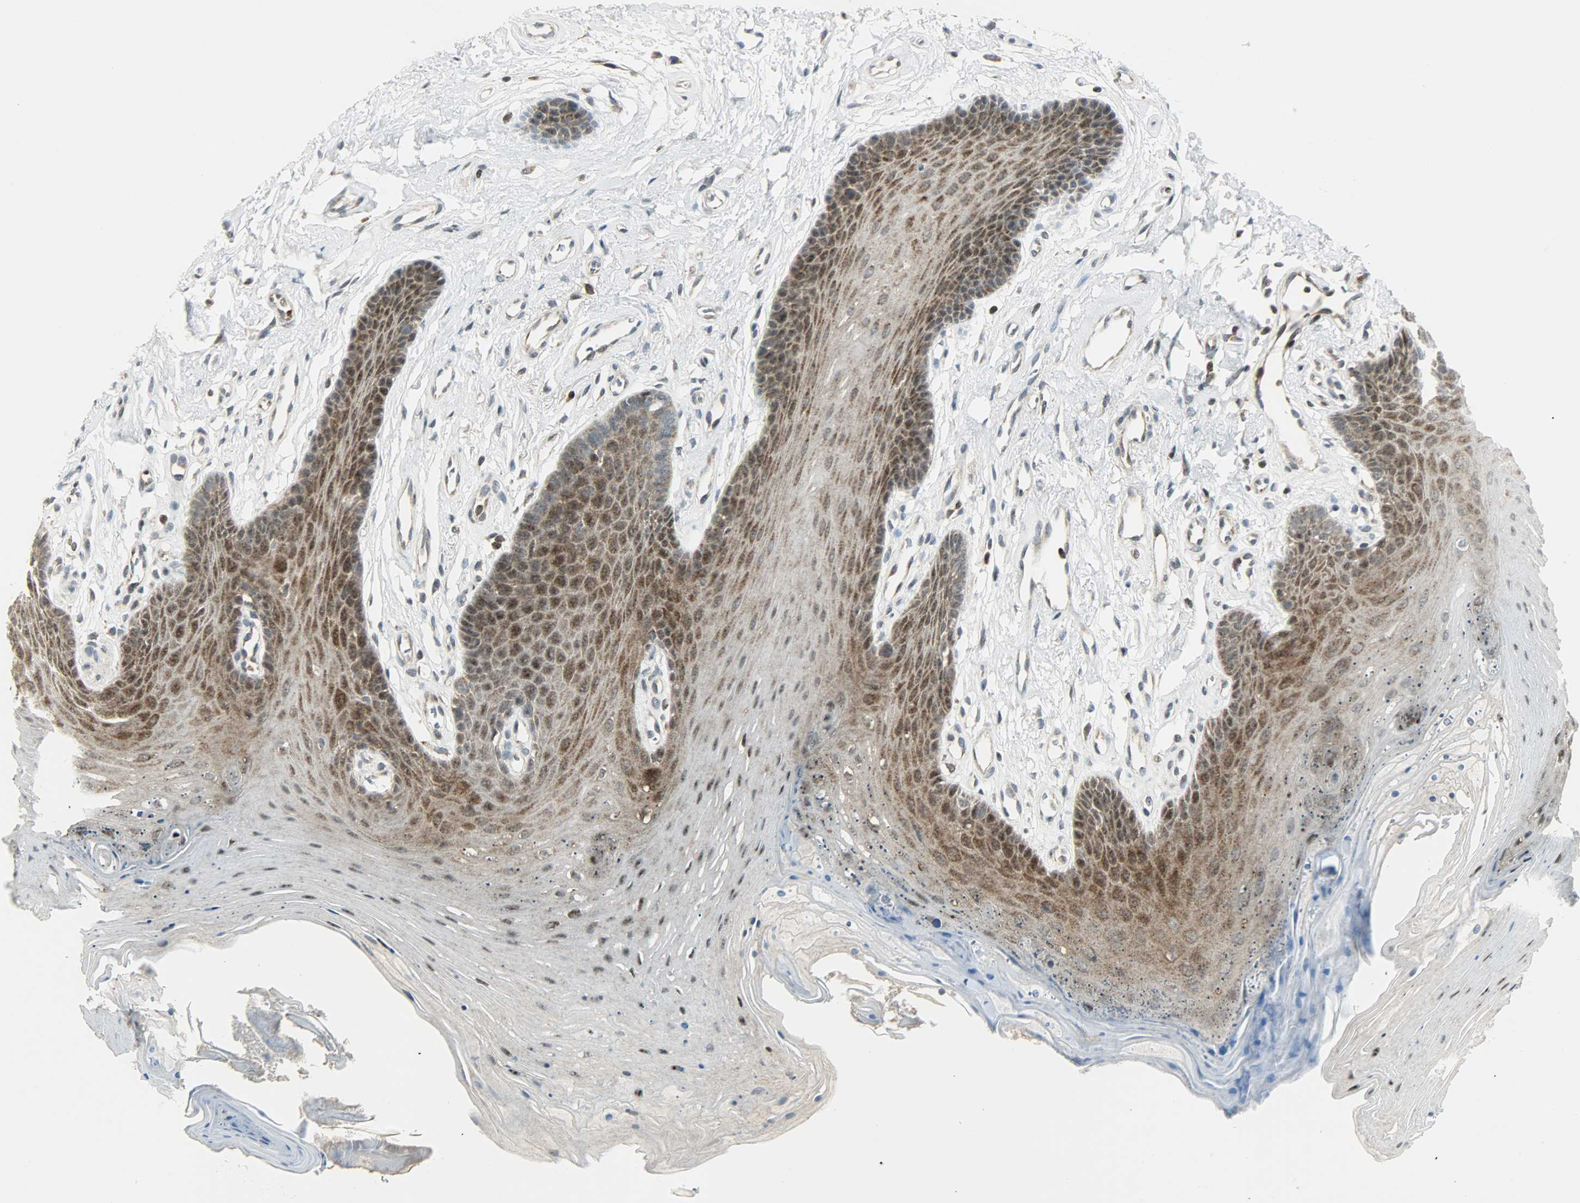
{"staining": {"intensity": "strong", "quantity": ">75%", "location": "cytoplasmic/membranous"}, "tissue": "oral mucosa", "cell_type": "Squamous epithelial cells", "image_type": "normal", "snomed": [{"axis": "morphology", "description": "Normal tissue, NOS"}, {"axis": "topography", "description": "Oral tissue"}], "caption": "High-magnification brightfield microscopy of benign oral mucosa stained with DAB (brown) and counterstained with hematoxylin (blue). squamous epithelial cells exhibit strong cytoplasmic/membranous staining is appreciated in about>75% of cells.", "gene": "IL15", "patient": {"sex": "male", "age": 62}}